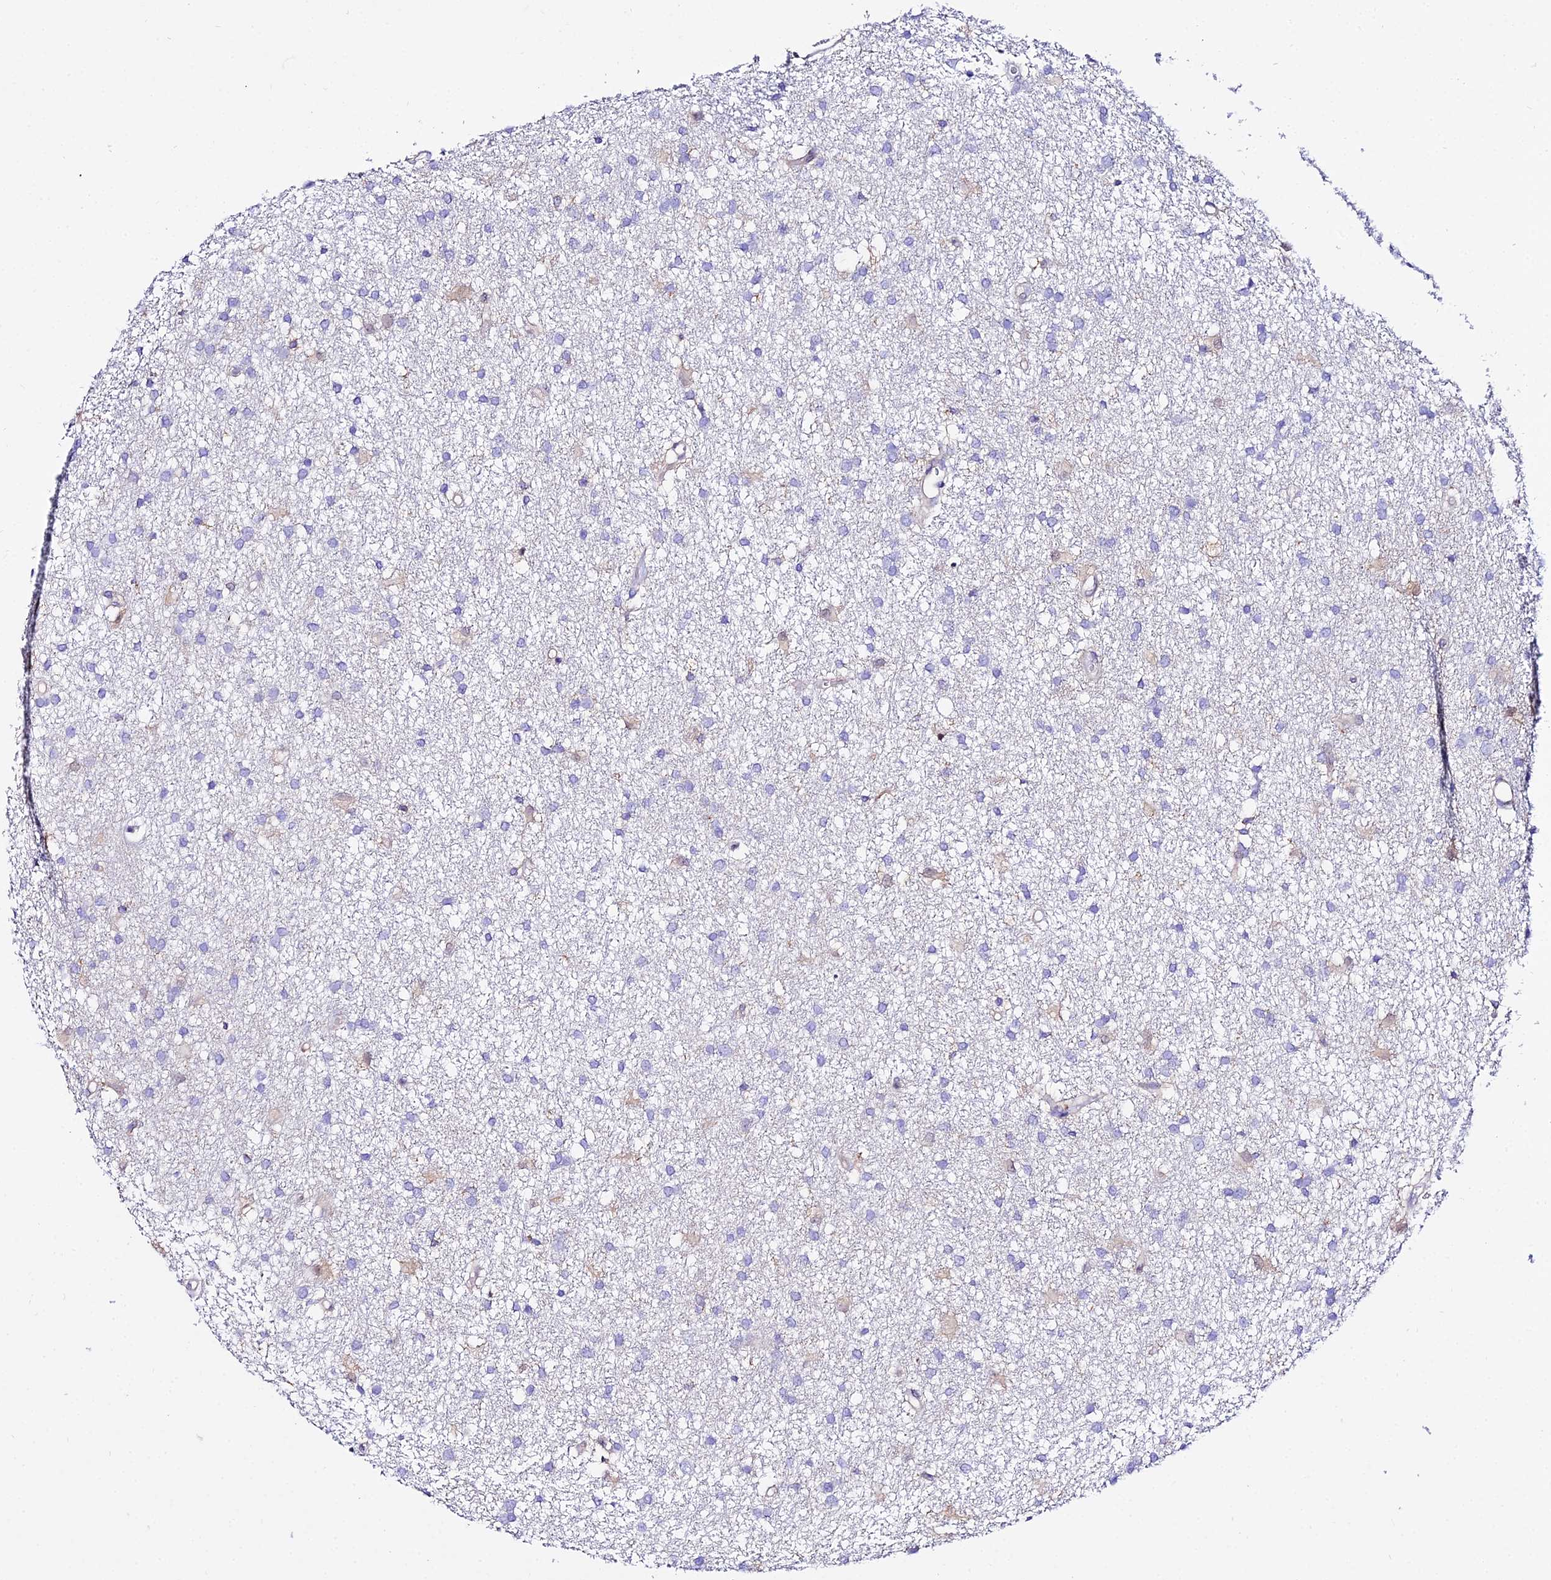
{"staining": {"intensity": "negative", "quantity": "none", "location": "none"}, "tissue": "glioma", "cell_type": "Tumor cells", "image_type": "cancer", "snomed": [{"axis": "morphology", "description": "Glioma, malignant, High grade"}, {"axis": "topography", "description": "Brain"}], "caption": "Malignant high-grade glioma was stained to show a protein in brown. There is no significant expression in tumor cells.", "gene": "S100A16", "patient": {"sex": "male", "age": 77}}